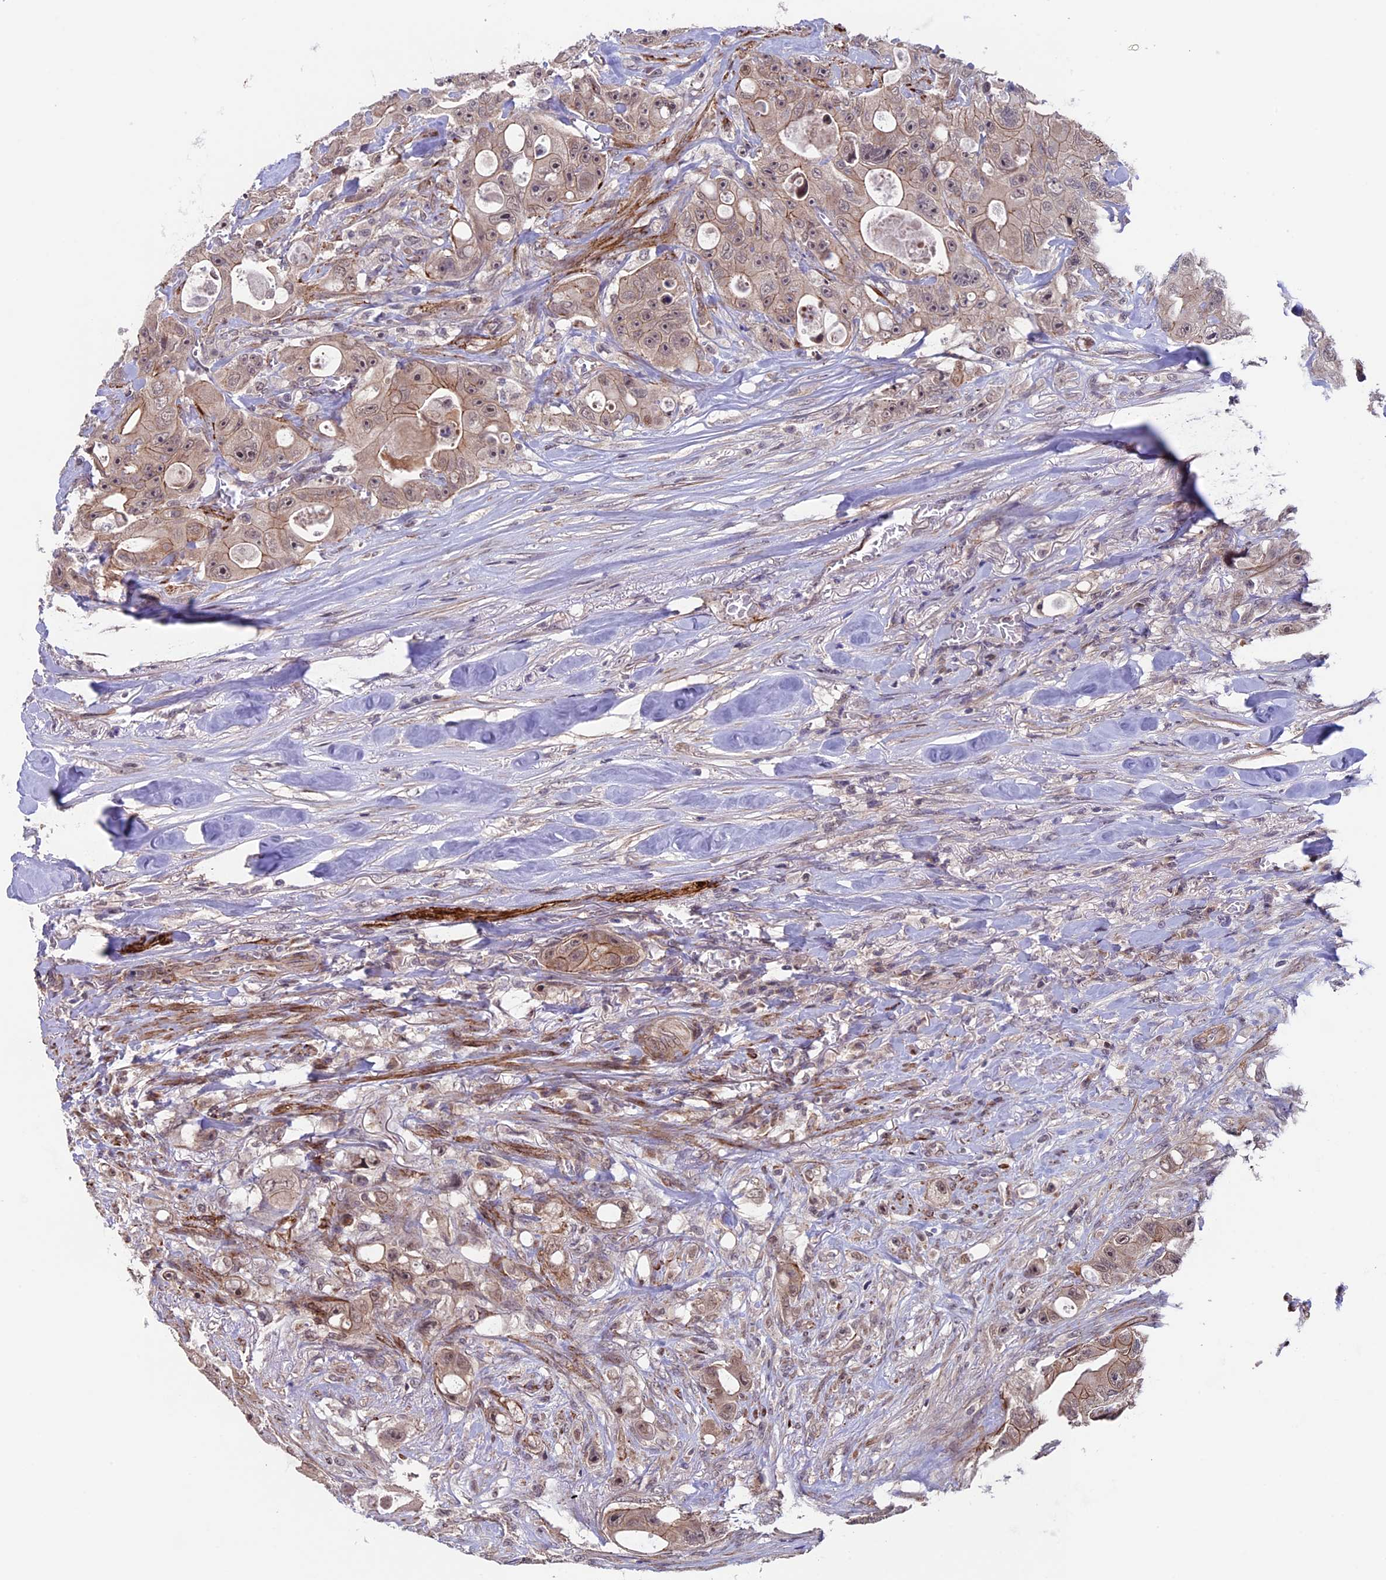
{"staining": {"intensity": "moderate", "quantity": ">75%", "location": "cytoplasmic/membranous,nuclear"}, "tissue": "colorectal cancer", "cell_type": "Tumor cells", "image_type": "cancer", "snomed": [{"axis": "morphology", "description": "Adenocarcinoma, NOS"}, {"axis": "topography", "description": "Colon"}], "caption": "Protein analysis of colorectal cancer (adenocarcinoma) tissue displays moderate cytoplasmic/membranous and nuclear positivity in about >75% of tumor cells. The protein of interest is stained brown, and the nuclei are stained in blue (DAB (3,3'-diaminobenzidine) IHC with brightfield microscopy, high magnification).", "gene": "SIPA1L3", "patient": {"sex": "female", "age": 46}}